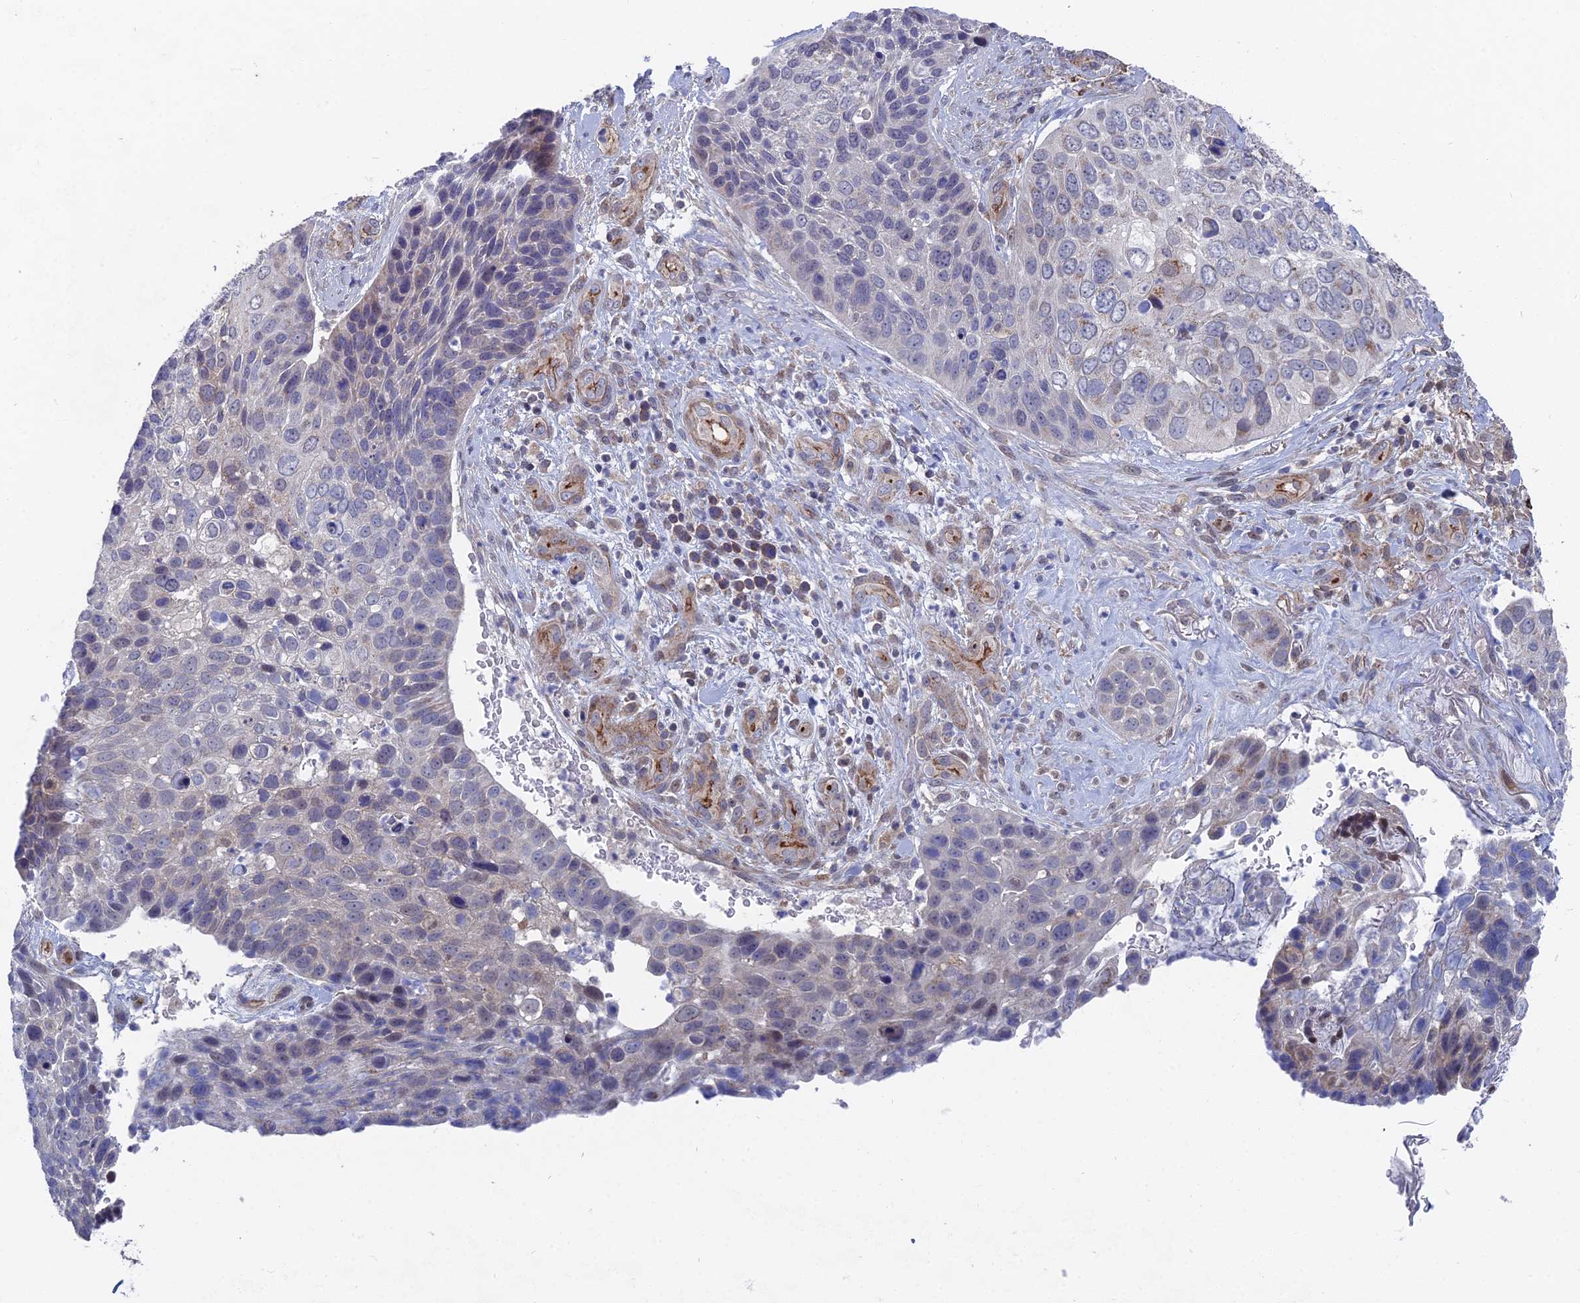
{"staining": {"intensity": "negative", "quantity": "none", "location": "none"}, "tissue": "skin cancer", "cell_type": "Tumor cells", "image_type": "cancer", "snomed": [{"axis": "morphology", "description": "Basal cell carcinoma"}, {"axis": "topography", "description": "Skin"}], "caption": "High power microscopy photomicrograph of an IHC image of skin cancer (basal cell carcinoma), revealing no significant staining in tumor cells.", "gene": "UNC5D", "patient": {"sex": "female", "age": 74}}